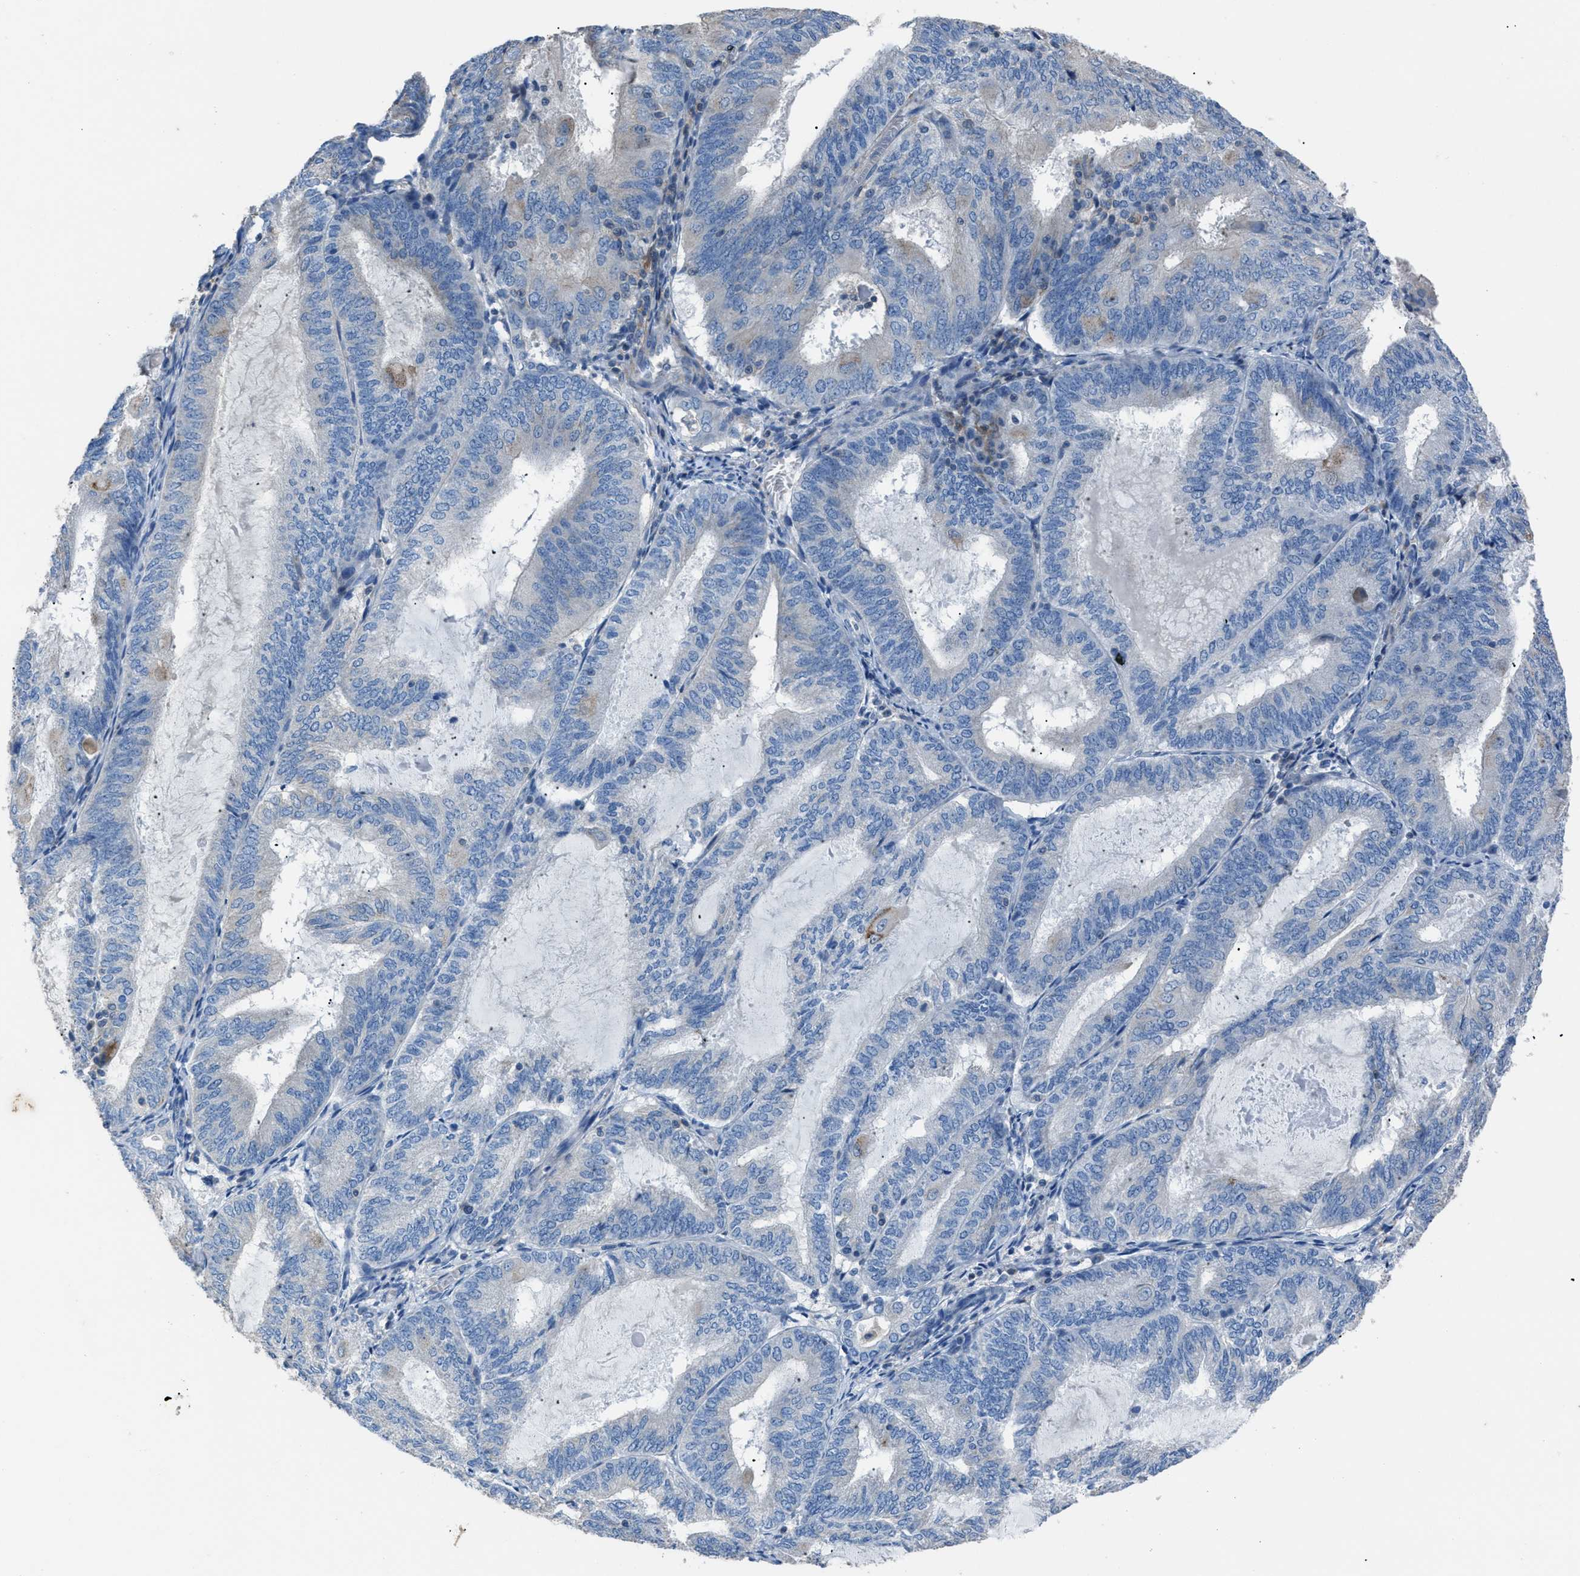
{"staining": {"intensity": "negative", "quantity": "none", "location": "none"}, "tissue": "endometrial cancer", "cell_type": "Tumor cells", "image_type": "cancer", "snomed": [{"axis": "morphology", "description": "Adenocarcinoma, NOS"}, {"axis": "topography", "description": "Endometrium"}], "caption": "A photomicrograph of human endometrial cancer (adenocarcinoma) is negative for staining in tumor cells.", "gene": "SGCZ", "patient": {"sex": "female", "age": 81}}